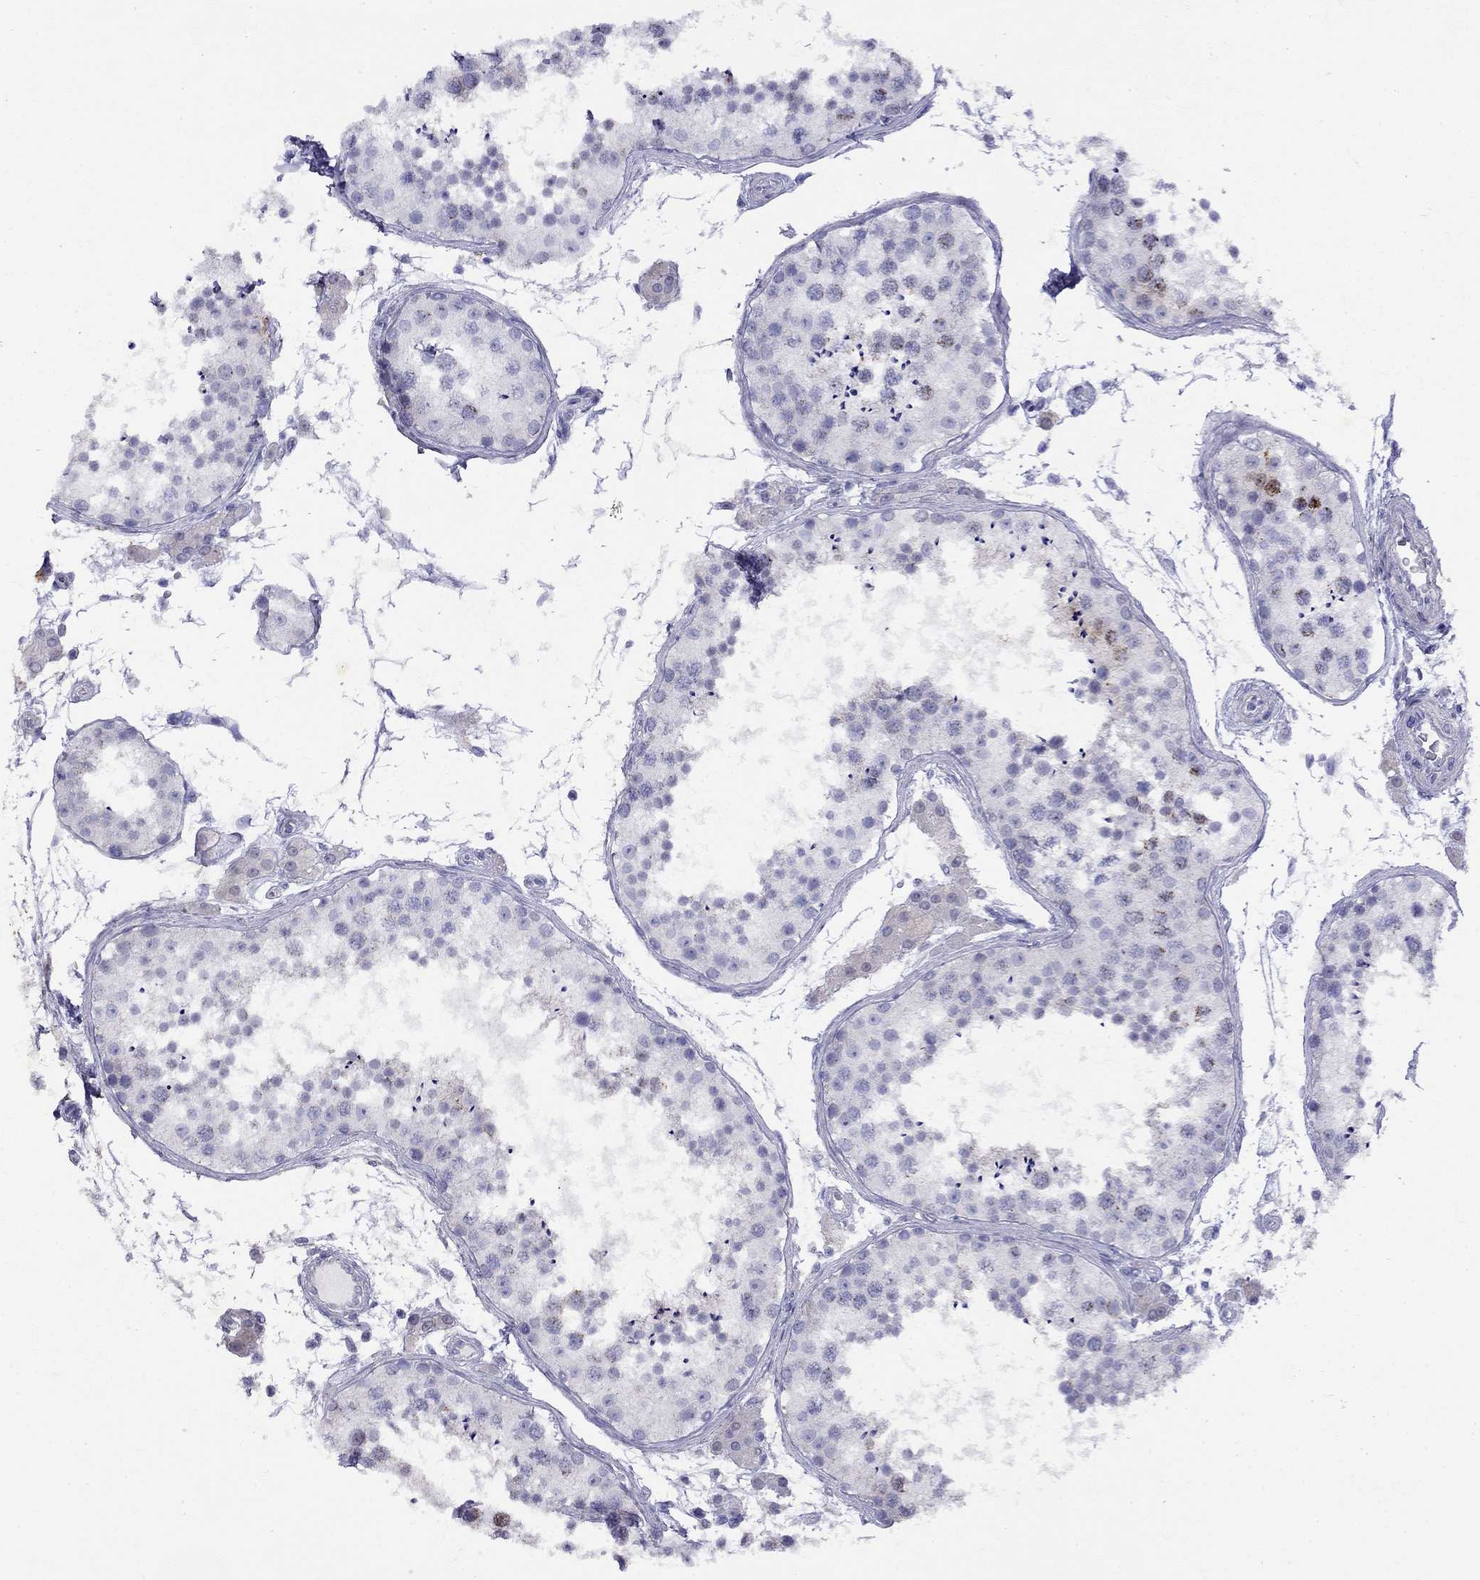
{"staining": {"intensity": "moderate", "quantity": "<25%", "location": "cytoplasmic/membranous"}, "tissue": "testis", "cell_type": "Cells in seminiferous ducts", "image_type": "normal", "snomed": [{"axis": "morphology", "description": "Normal tissue, NOS"}, {"axis": "topography", "description": "Testis"}], "caption": "A histopathology image of testis stained for a protein displays moderate cytoplasmic/membranous brown staining in cells in seminiferous ducts.", "gene": "GNAT3", "patient": {"sex": "male", "age": 41}}